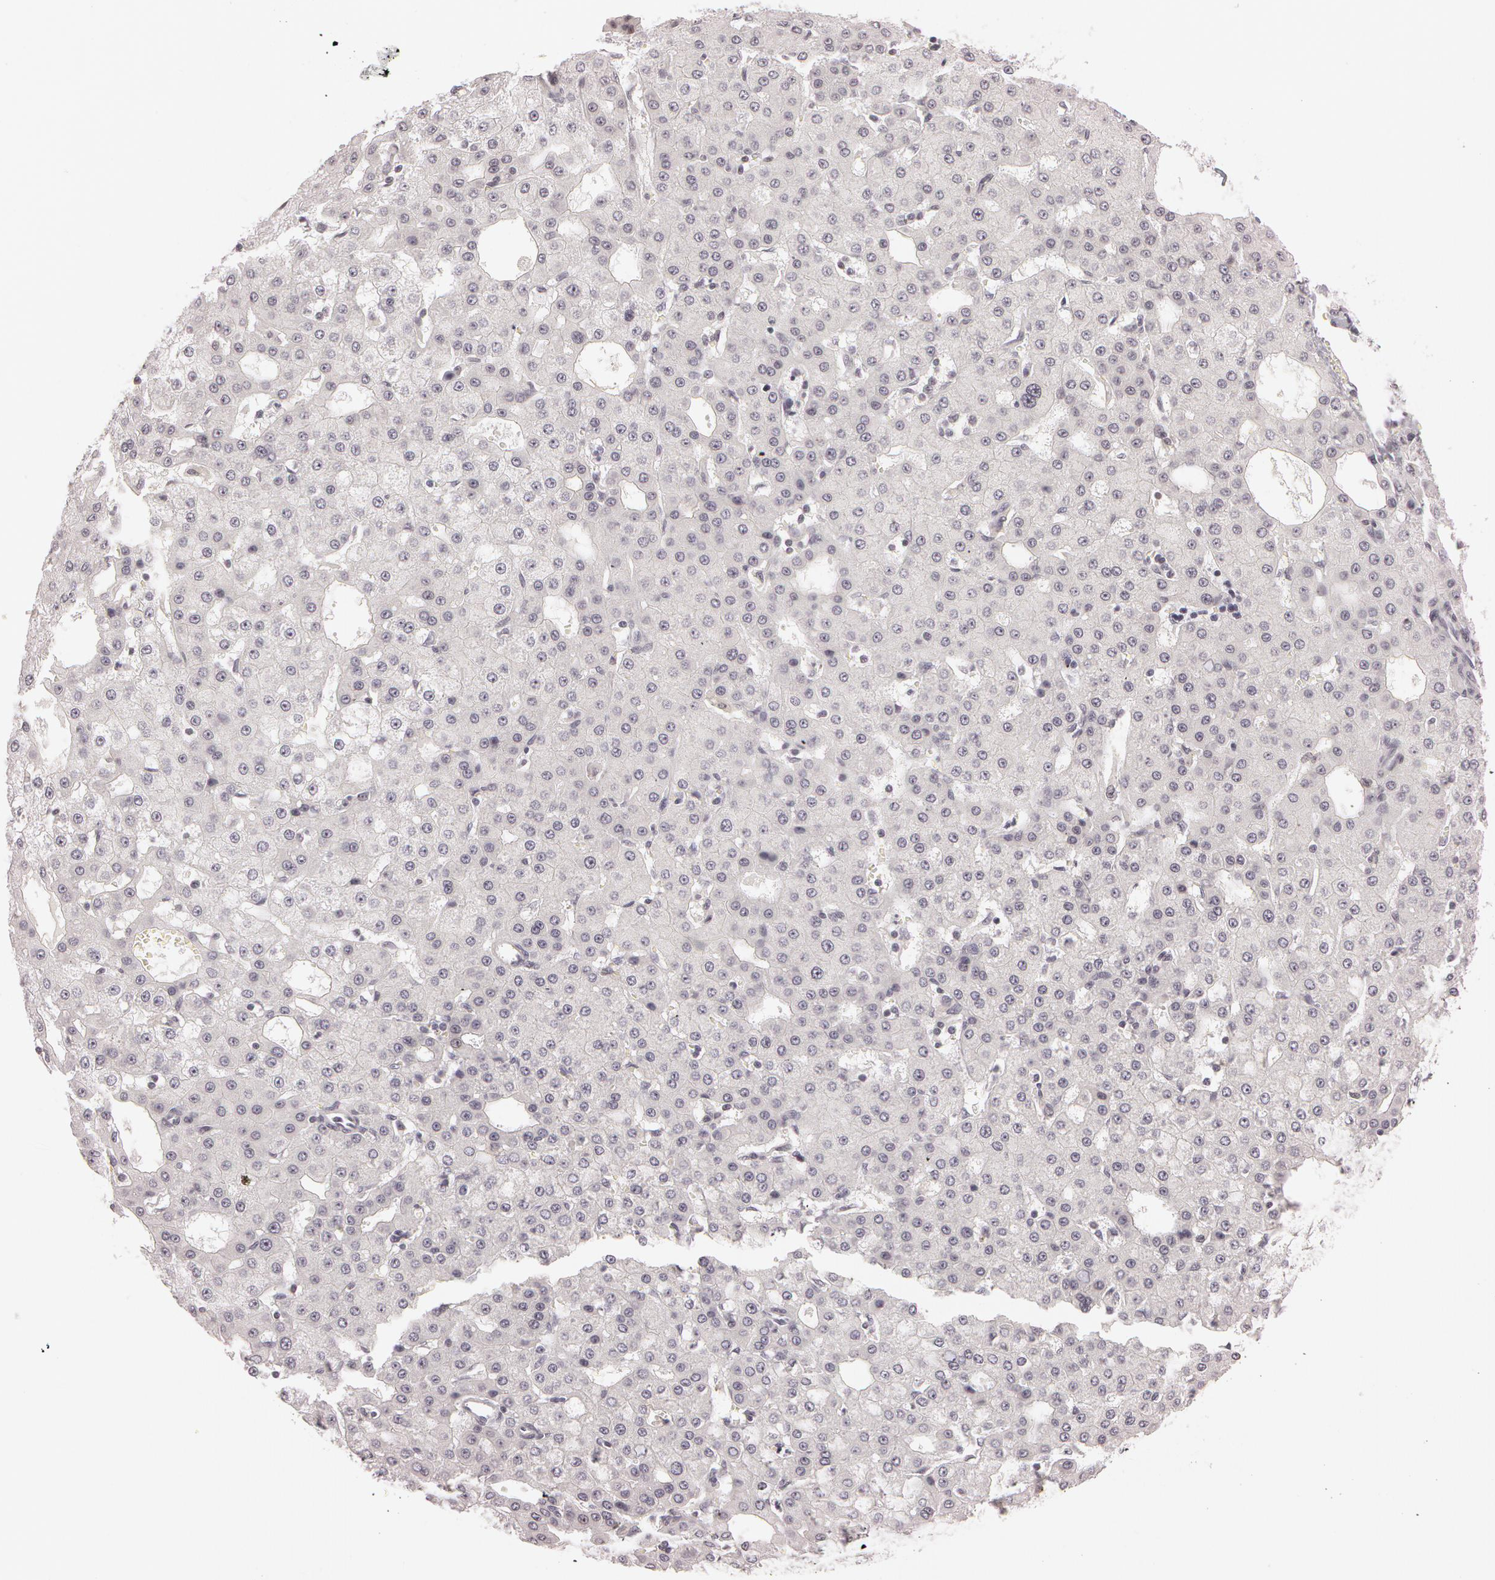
{"staining": {"intensity": "negative", "quantity": "none", "location": "none"}, "tissue": "liver cancer", "cell_type": "Tumor cells", "image_type": "cancer", "snomed": [{"axis": "morphology", "description": "Carcinoma, Hepatocellular, NOS"}, {"axis": "topography", "description": "Liver"}], "caption": "This micrograph is of liver cancer stained with immunohistochemistry (IHC) to label a protein in brown with the nuclei are counter-stained blue. There is no positivity in tumor cells. (Immunohistochemistry, brightfield microscopy, high magnification).", "gene": "FBL", "patient": {"sex": "male", "age": 47}}